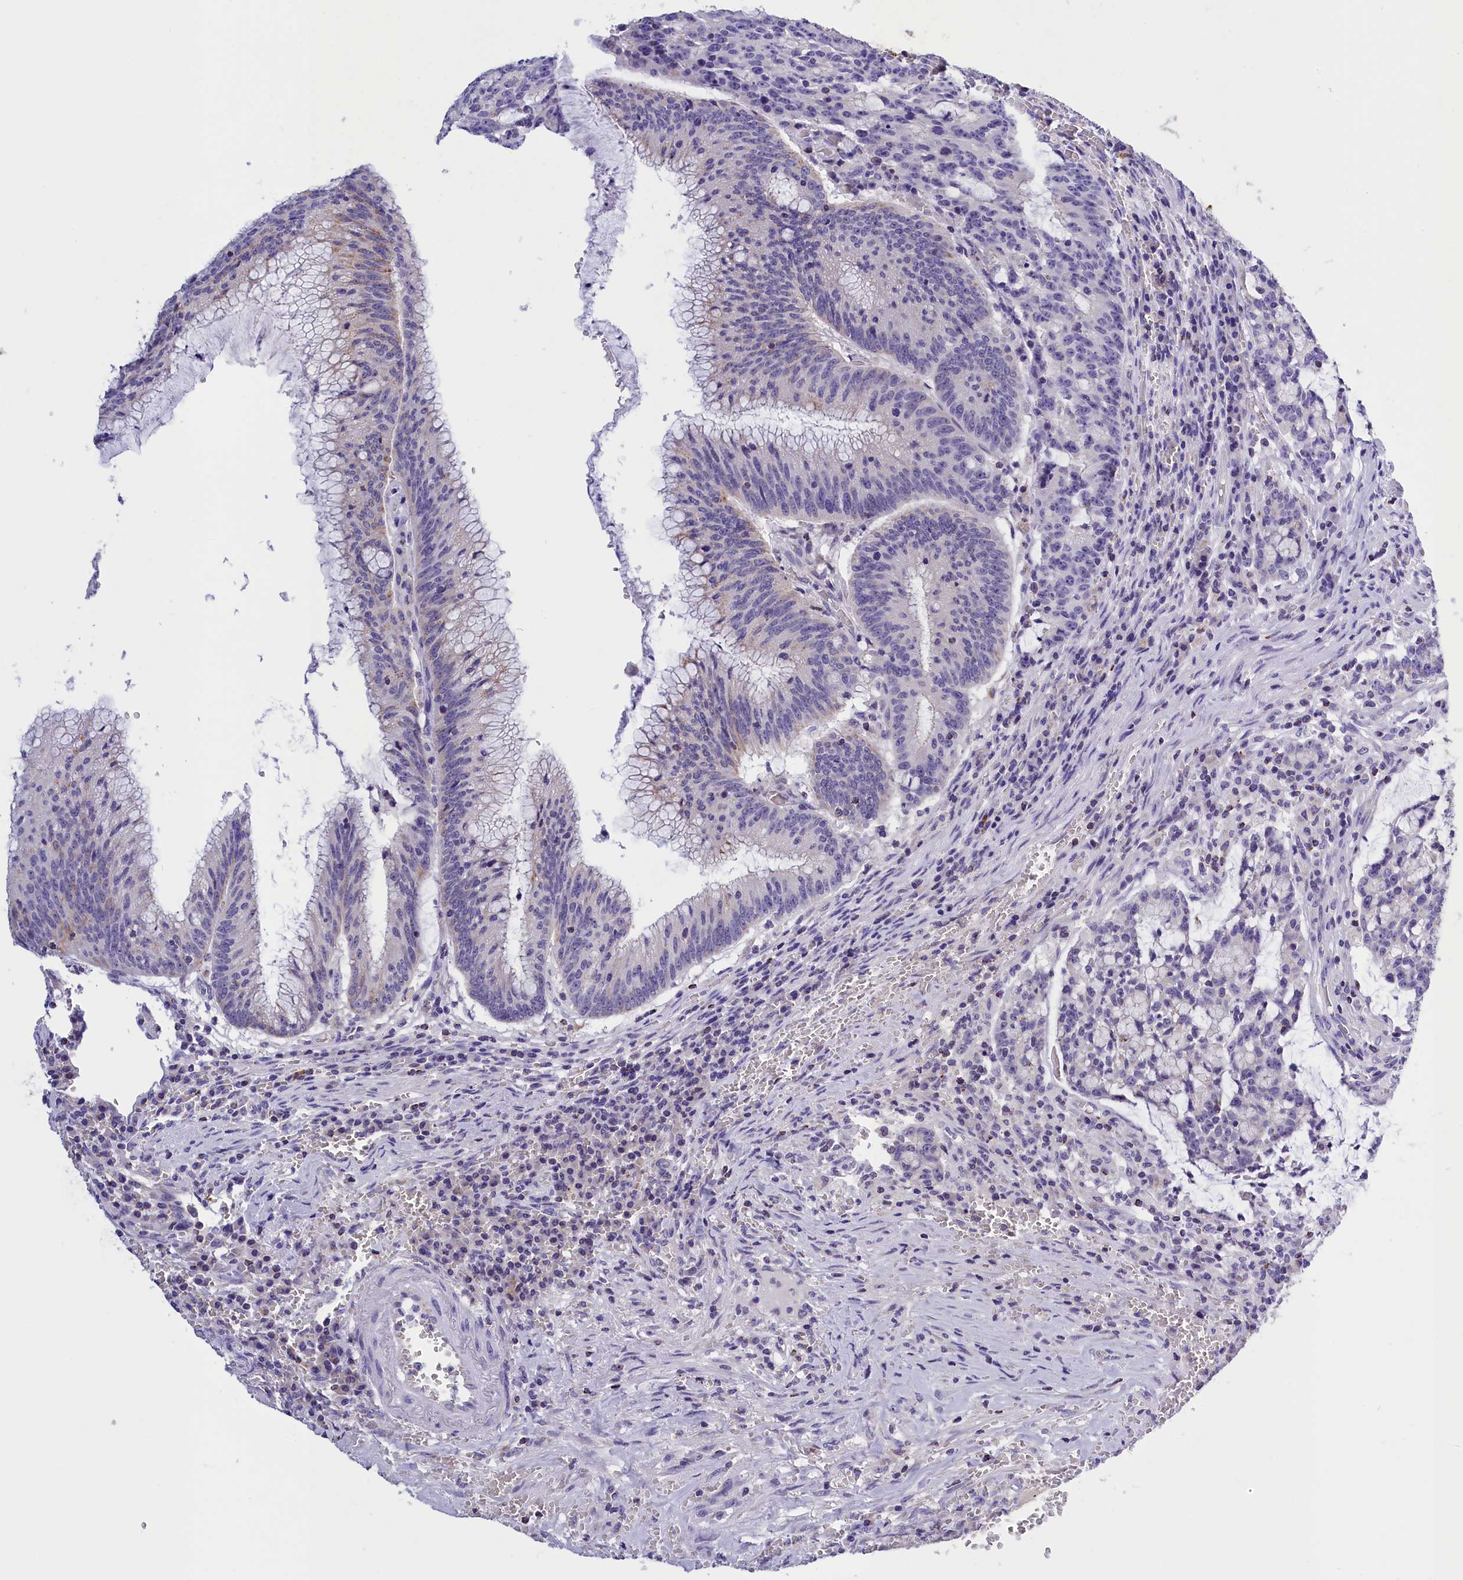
{"staining": {"intensity": "negative", "quantity": "none", "location": "none"}, "tissue": "colorectal cancer", "cell_type": "Tumor cells", "image_type": "cancer", "snomed": [{"axis": "morphology", "description": "Adenocarcinoma, NOS"}, {"axis": "topography", "description": "Rectum"}], "caption": "The micrograph displays no significant expression in tumor cells of colorectal adenocarcinoma.", "gene": "ABAT", "patient": {"sex": "female", "age": 77}}